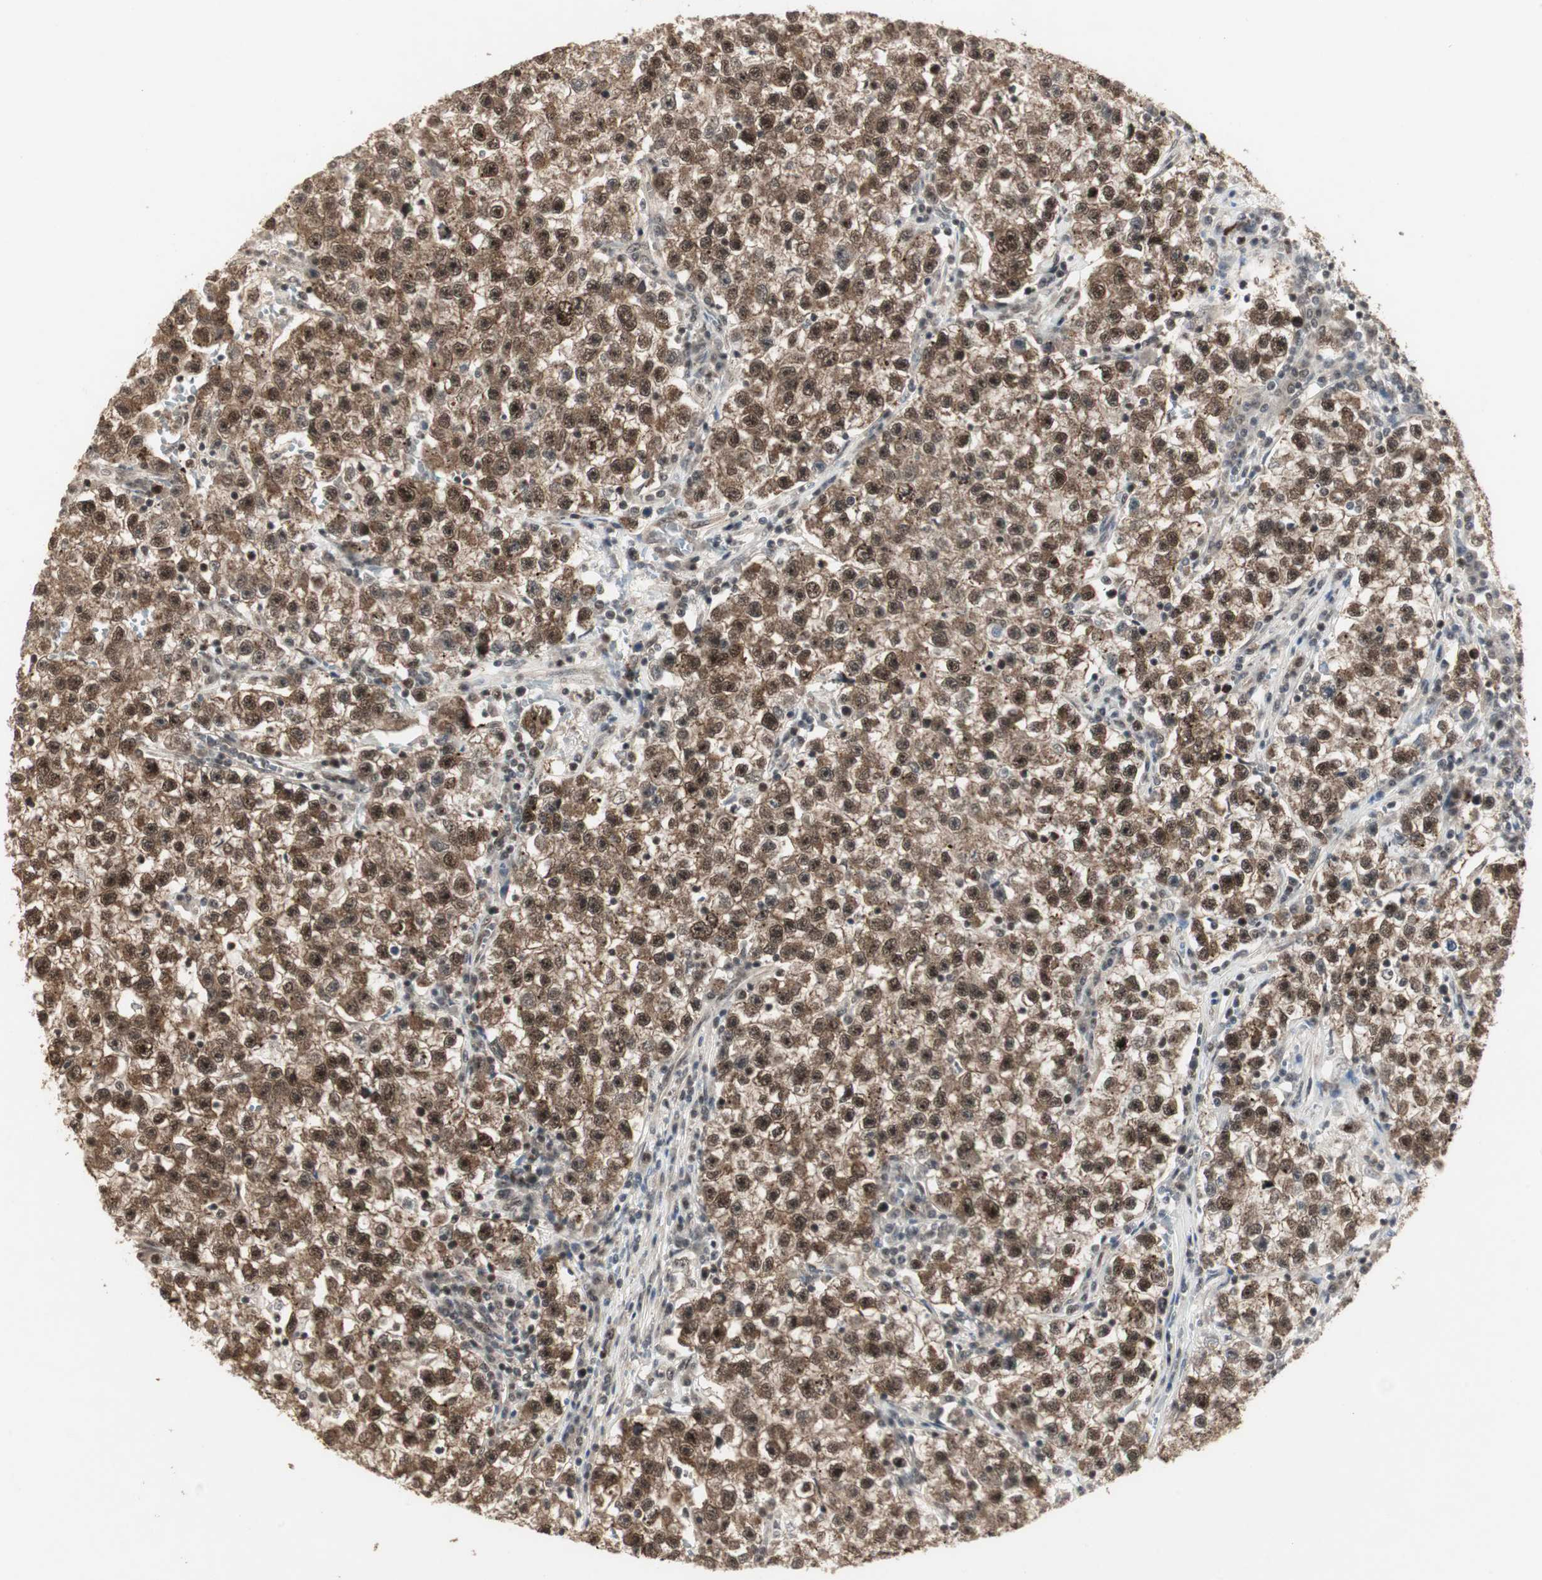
{"staining": {"intensity": "moderate", "quantity": ">75%", "location": "cytoplasmic/membranous,nuclear"}, "tissue": "testis cancer", "cell_type": "Tumor cells", "image_type": "cancer", "snomed": [{"axis": "morphology", "description": "Seminoma, NOS"}, {"axis": "topography", "description": "Testis"}], "caption": "Moderate cytoplasmic/membranous and nuclear staining is identified in about >75% of tumor cells in seminoma (testis). (DAB IHC, brown staining for protein, blue staining for nuclei).", "gene": "CSNK2B", "patient": {"sex": "male", "age": 22}}